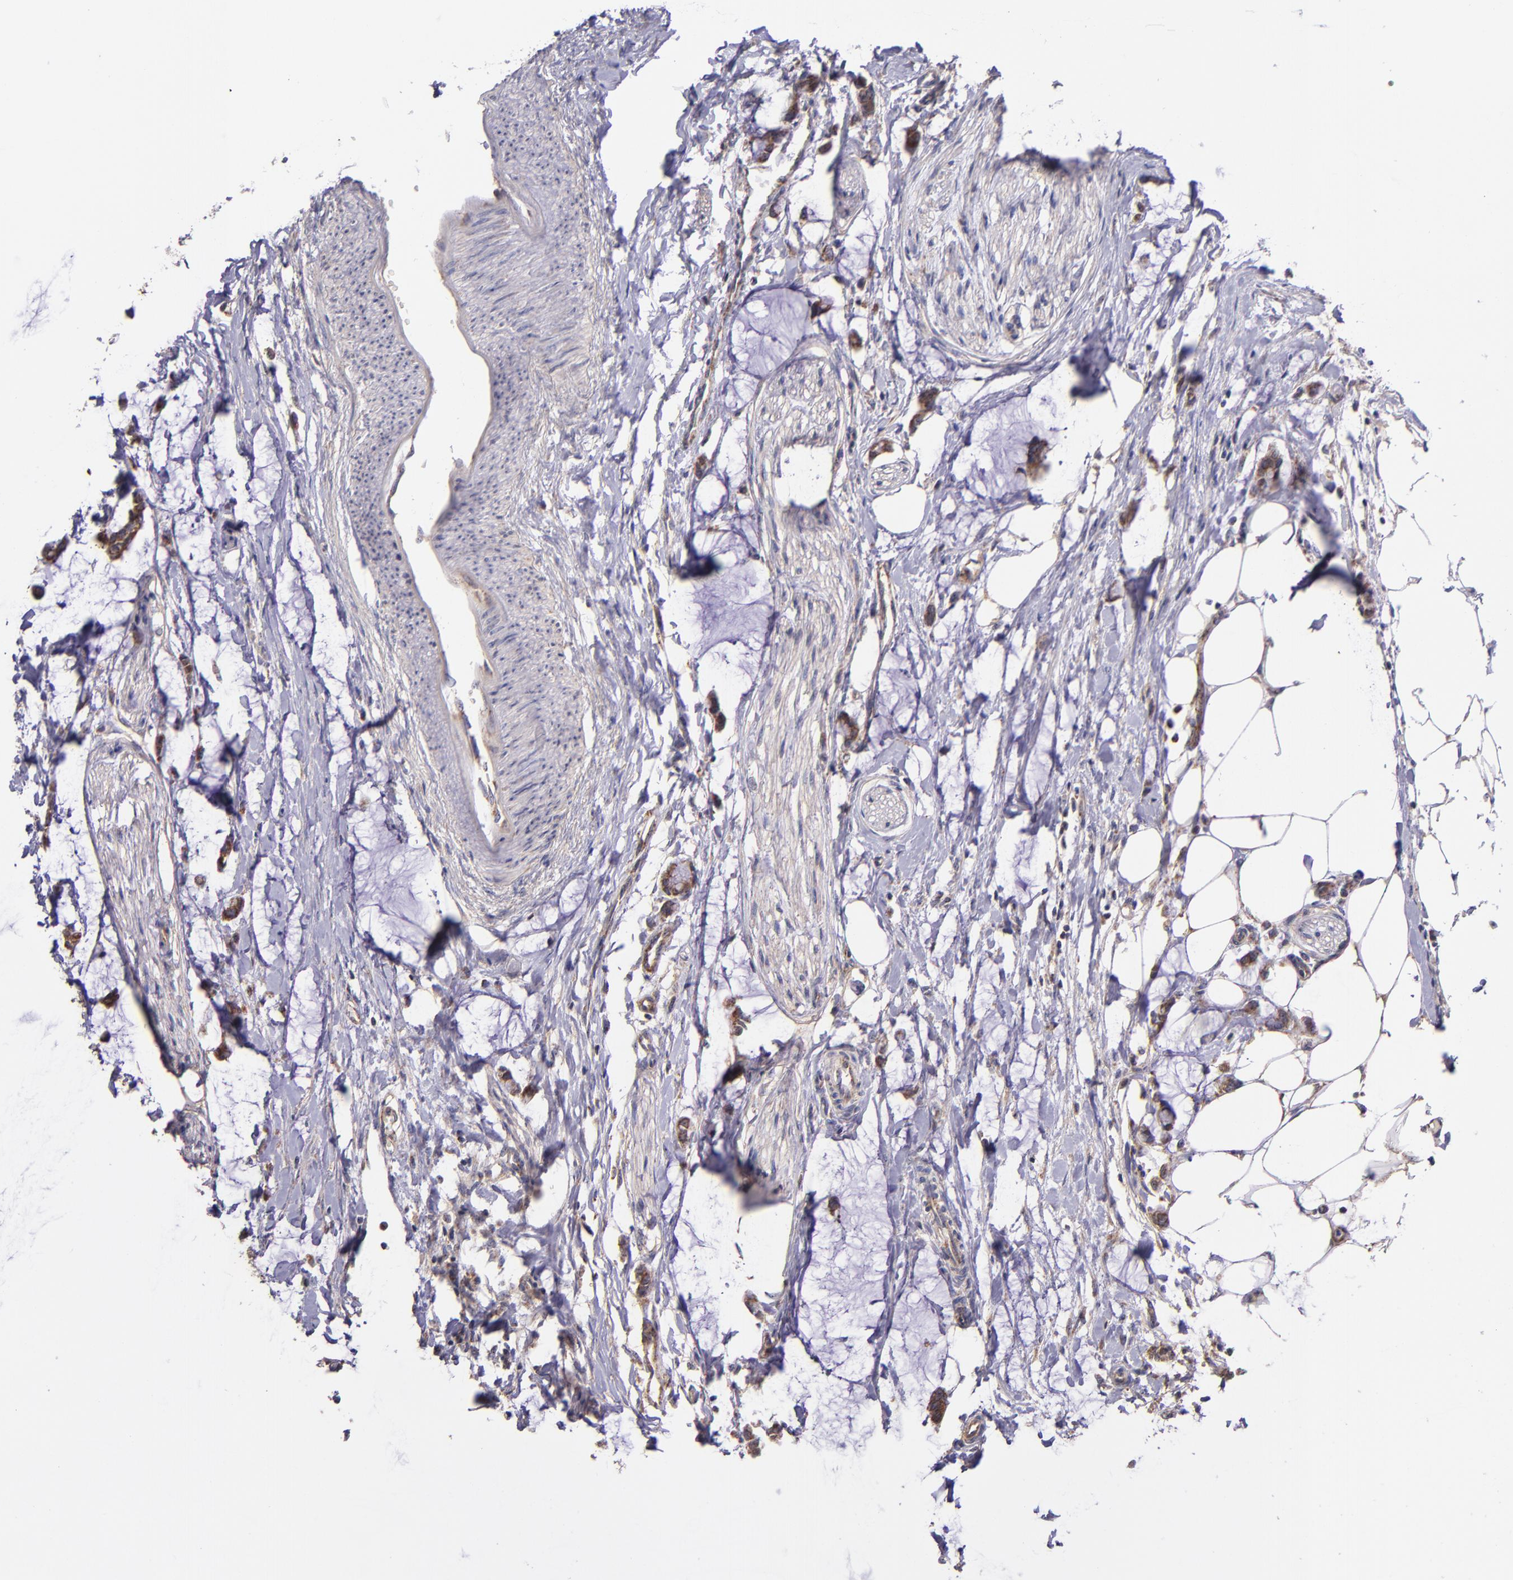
{"staining": {"intensity": "moderate", "quantity": "25%-75%", "location": "cytoplasmic/membranous"}, "tissue": "colorectal cancer", "cell_type": "Tumor cells", "image_type": "cancer", "snomed": [{"axis": "morphology", "description": "Normal tissue, NOS"}, {"axis": "morphology", "description": "Adenocarcinoma, NOS"}, {"axis": "topography", "description": "Colon"}, {"axis": "topography", "description": "Peripheral nerve tissue"}], "caption": "Colorectal cancer was stained to show a protein in brown. There is medium levels of moderate cytoplasmic/membranous staining in approximately 25%-75% of tumor cells.", "gene": "SHC1", "patient": {"sex": "male", "age": 14}}